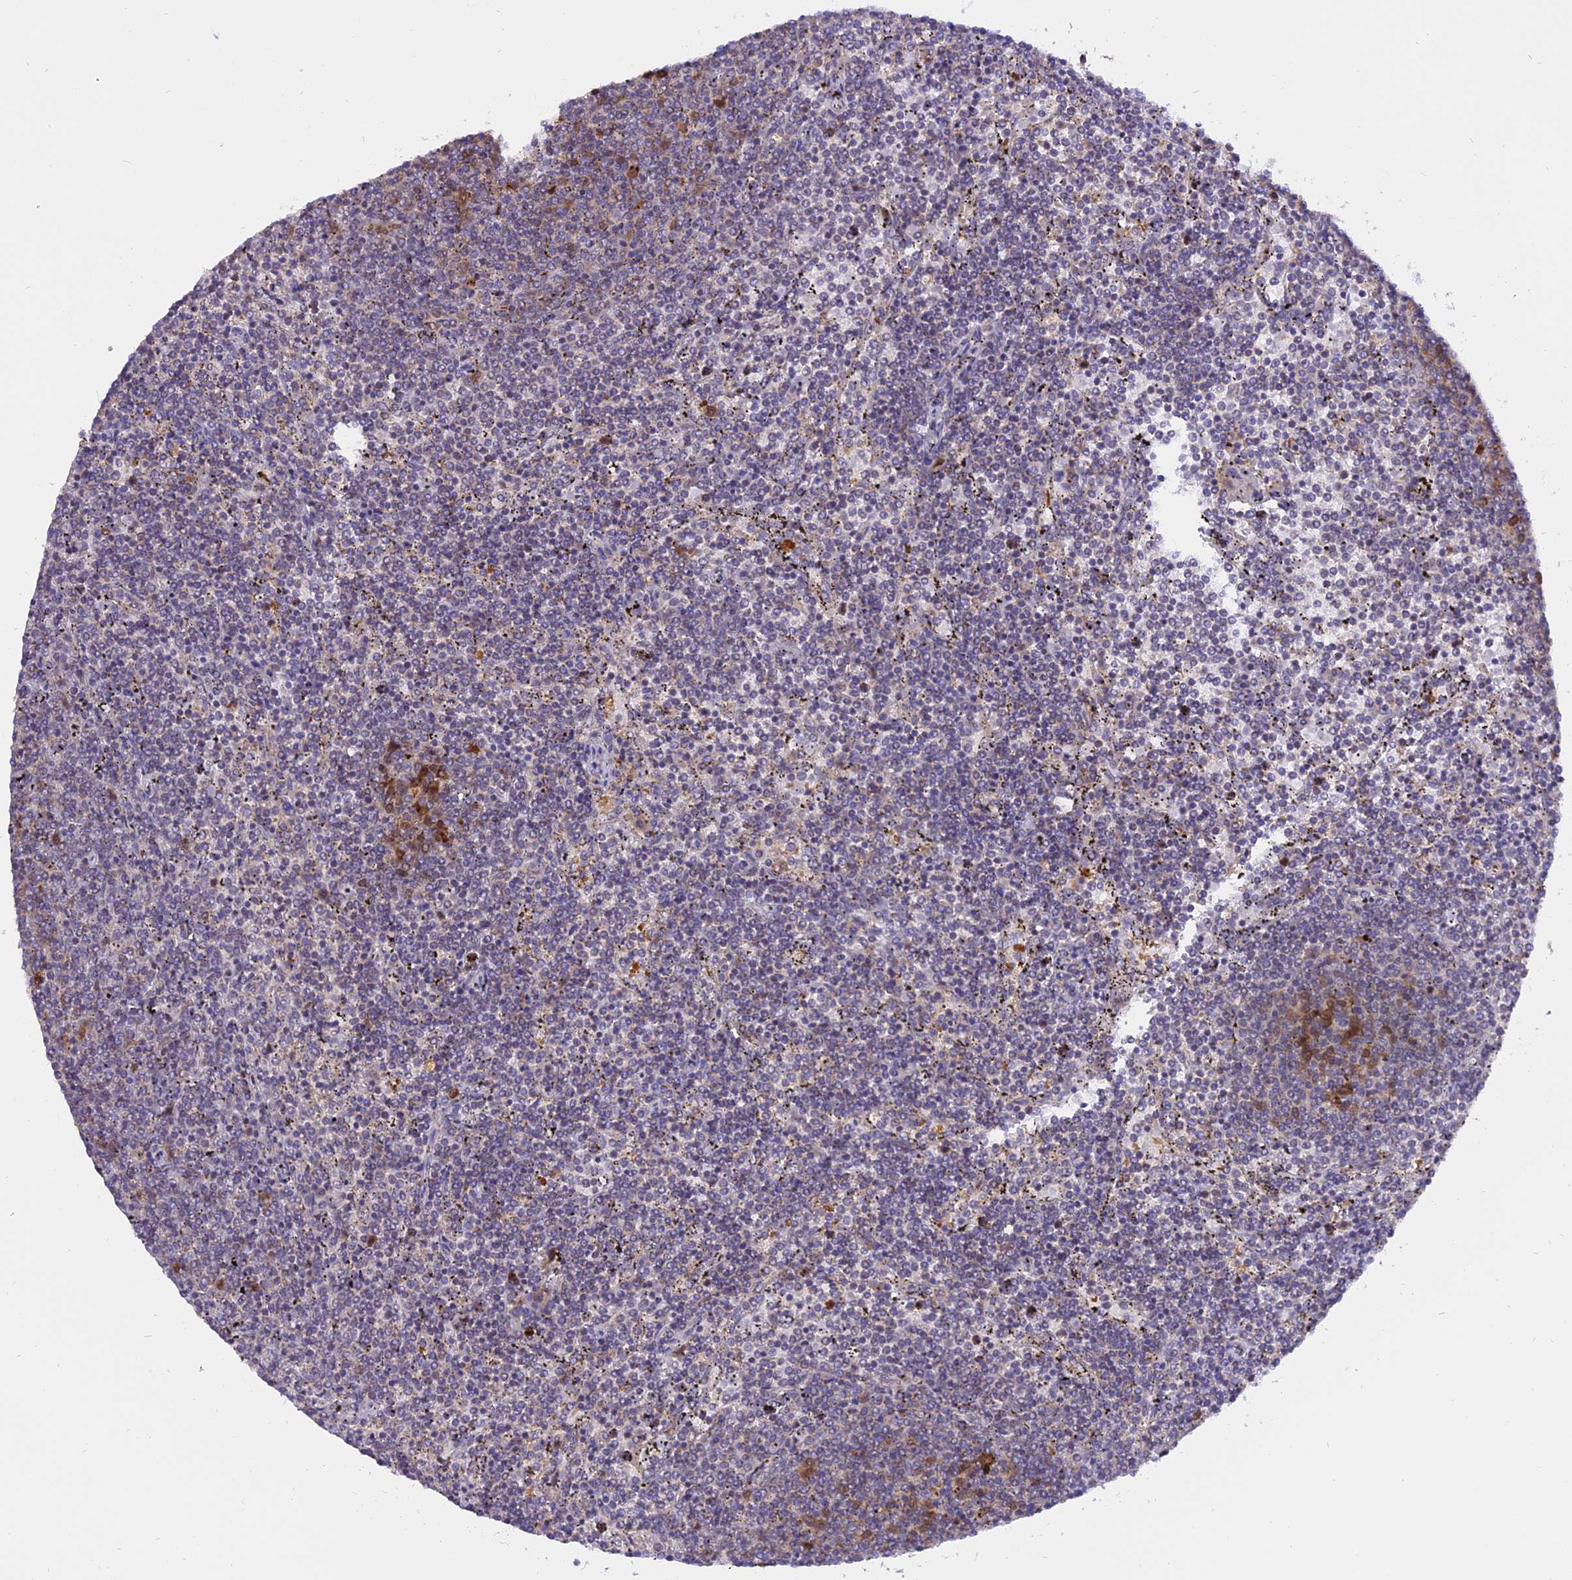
{"staining": {"intensity": "moderate", "quantity": "<25%", "location": "cytoplasmic/membranous"}, "tissue": "lymphoma", "cell_type": "Tumor cells", "image_type": "cancer", "snomed": [{"axis": "morphology", "description": "Malignant lymphoma, non-Hodgkin's type, Low grade"}, {"axis": "topography", "description": "Spleen"}], "caption": "Protein staining by immunohistochemistry displays moderate cytoplasmic/membranous expression in about <25% of tumor cells in malignant lymphoma, non-Hodgkin's type (low-grade).", "gene": "CENPV", "patient": {"sex": "female", "age": 50}}